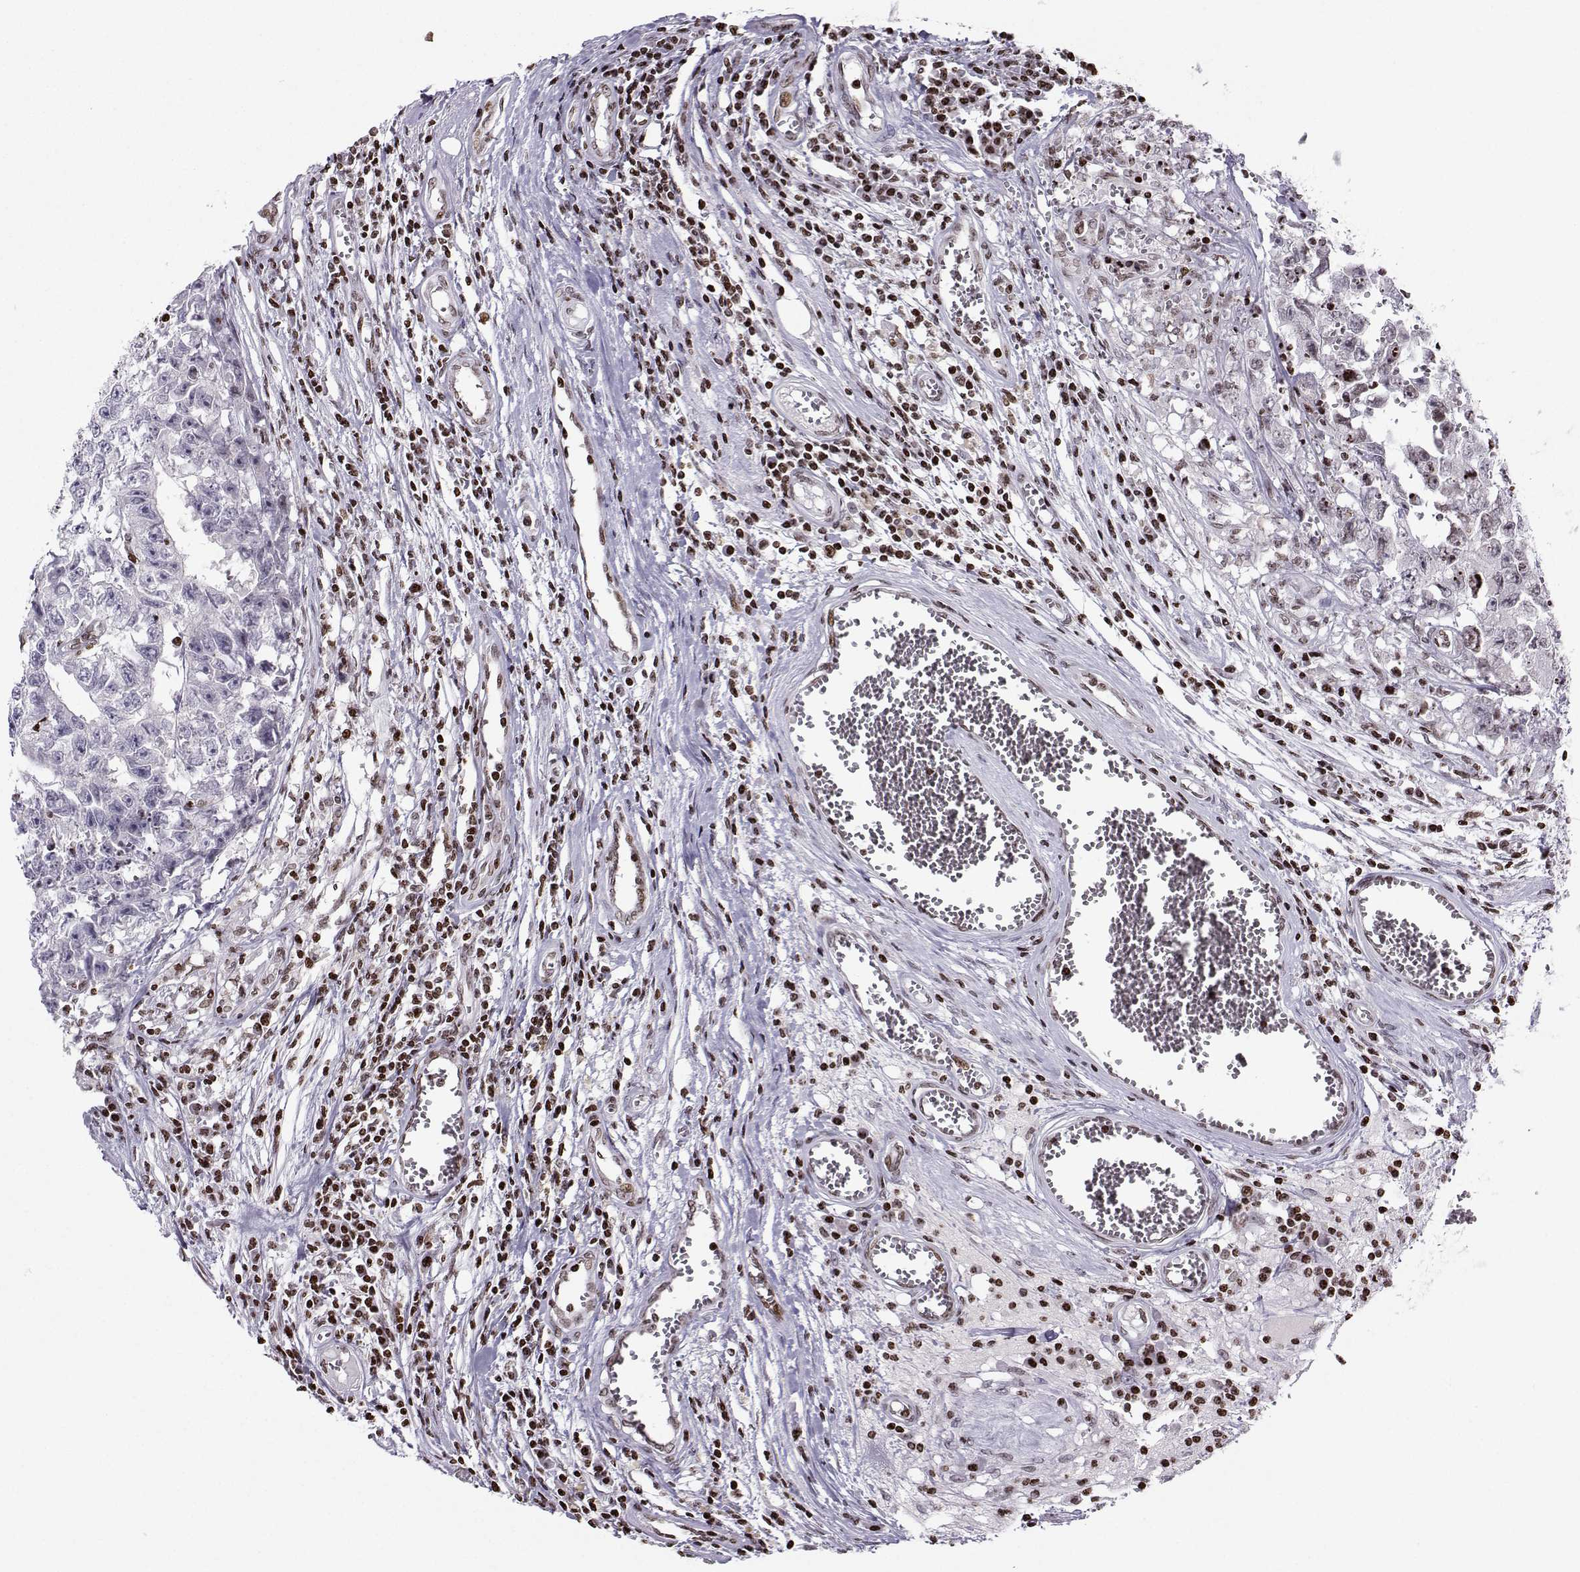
{"staining": {"intensity": "strong", "quantity": "<25%", "location": "nuclear"}, "tissue": "testis cancer", "cell_type": "Tumor cells", "image_type": "cancer", "snomed": [{"axis": "morphology", "description": "Carcinoma, Embryonal, NOS"}, {"axis": "topography", "description": "Testis"}], "caption": "An immunohistochemistry (IHC) histopathology image of tumor tissue is shown. Protein staining in brown highlights strong nuclear positivity in embryonal carcinoma (testis) within tumor cells. Nuclei are stained in blue.", "gene": "ZNF19", "patient": {"sex": "male", "age": 36}}